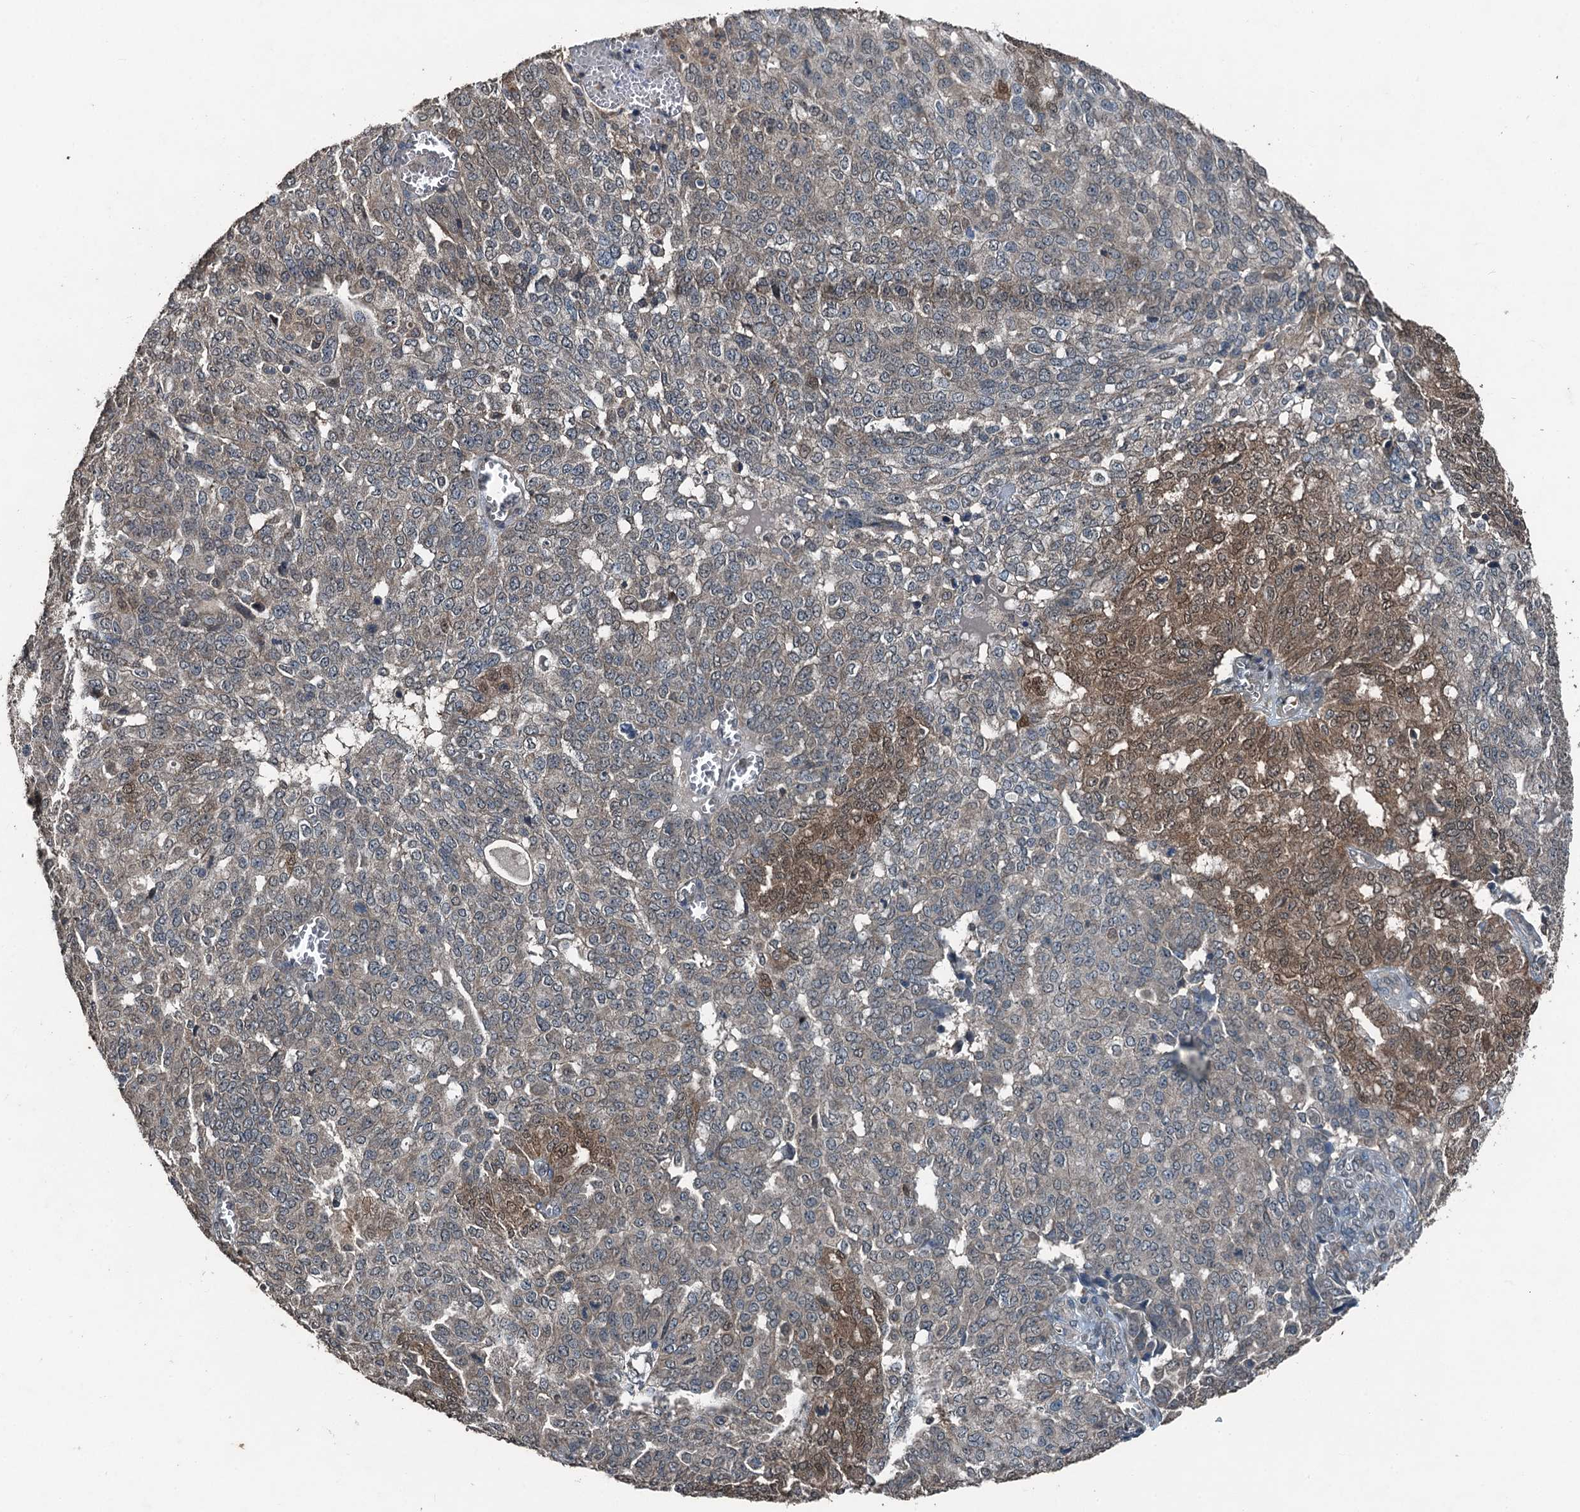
{"staining": {"intensity": "weak", "quantity": "<25%", "location": "cytoplasmic/membranous,nuclear"}, "tissue": "ovarian cancer", "cell_type": "Tumor cells", "image_type": "cancer", "snomed": [{"axis": "morphology", "description": "Cystadenocarcinoma, serous, NOS"}, {"axis": "topography", "description": "Soft tissue"}, {"axis": "topography", "description": "Ovary"}], "caption": "Protein analysis of ovarian cancer exhibits no significant expression in tumor cells.", "gene": "TCTN1", "patient": {"sex": "female", "age": 57}}